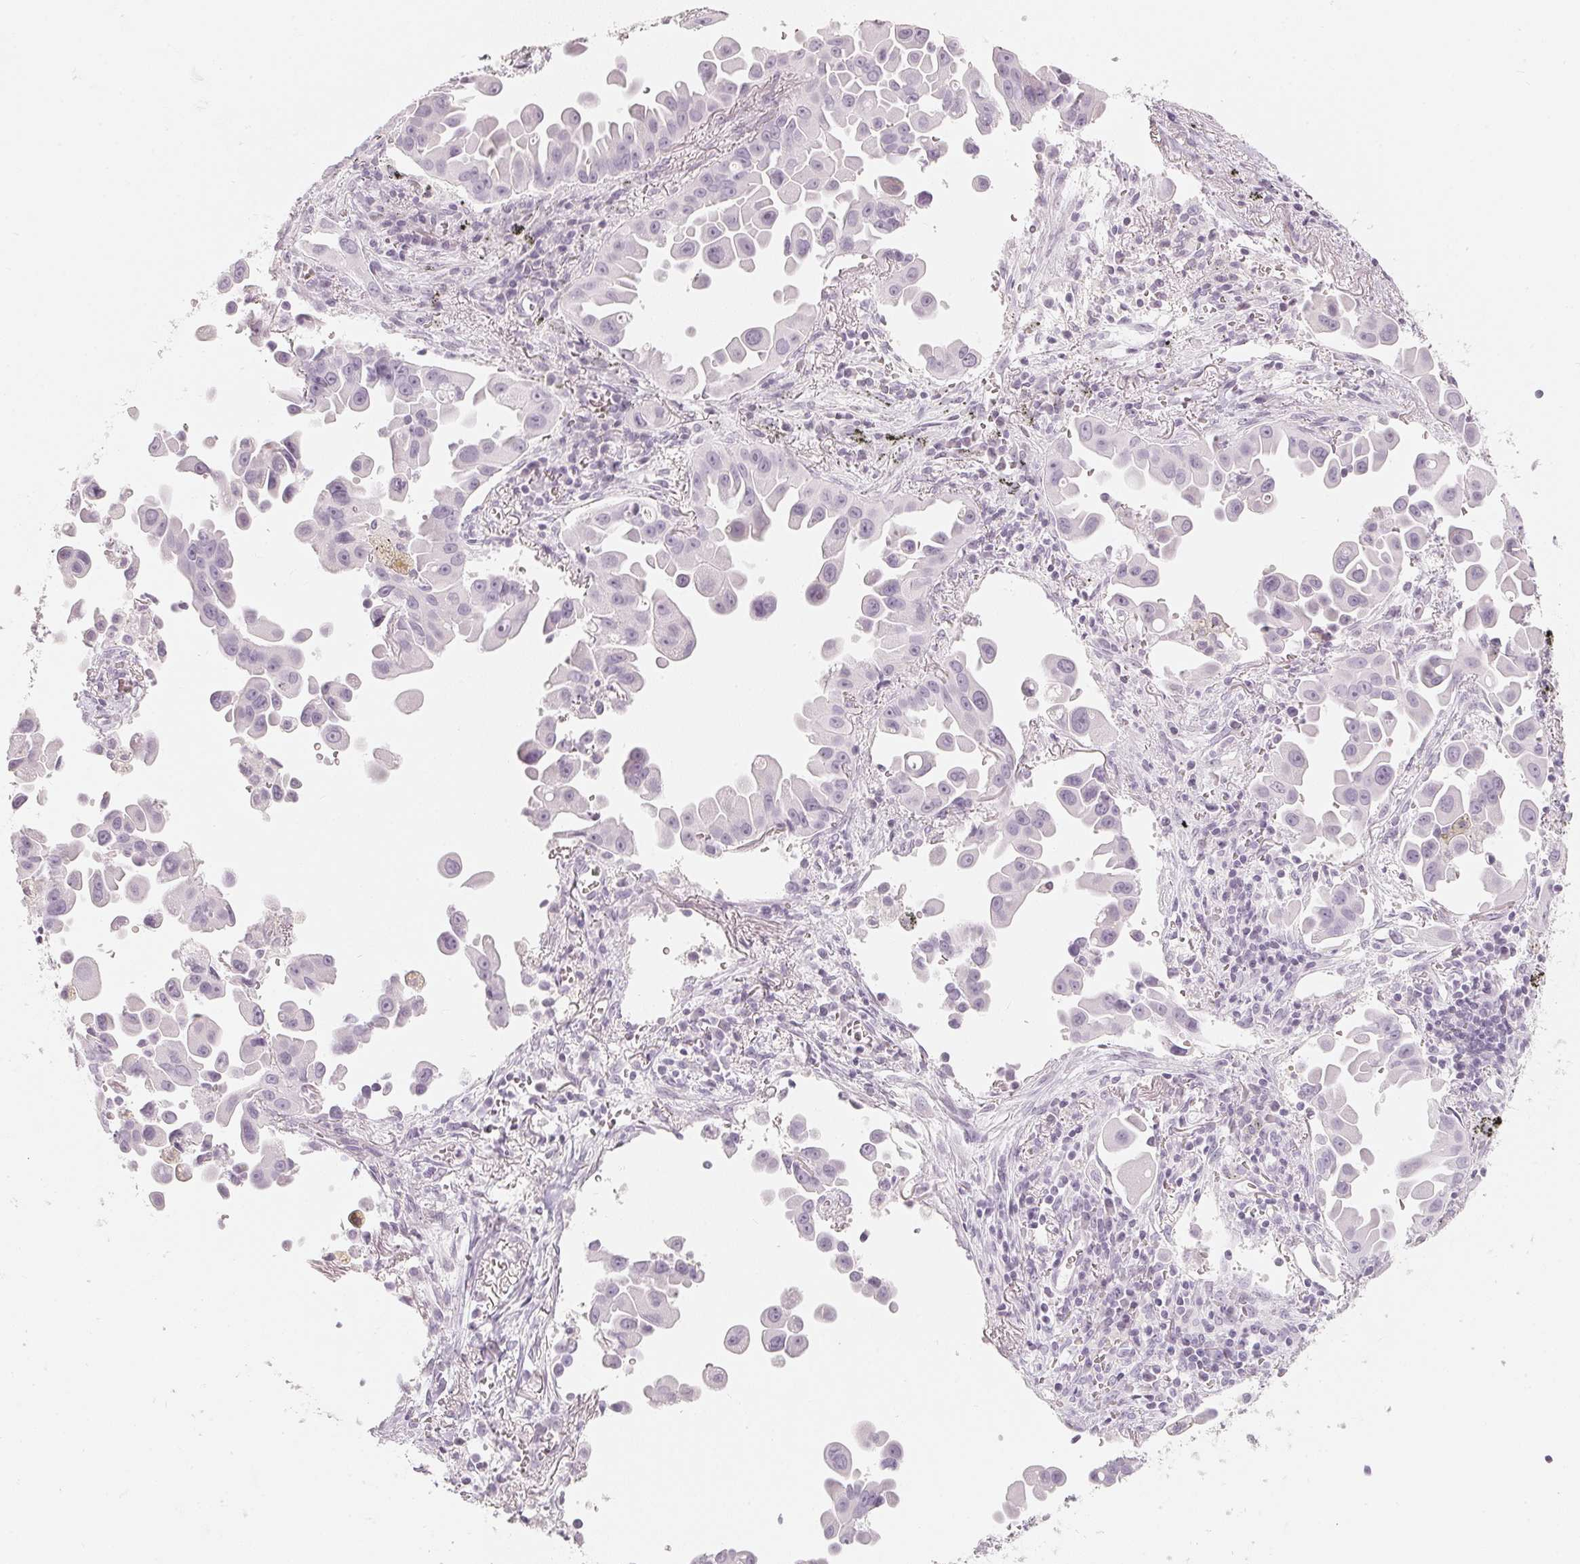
{"staining": {"intensity": "negative", "quantity": "none", "location": "none"}, "tissue": "lung cancer", "cell_type": "Tumor cells", "image_type": "cancer", "snomed": [{"axis": "morphology", "description": "Adenocarcinoma, NOS"}, {"axis": "topography", "description": "Lung"}], "caption": "This is an immunohistochemistry histopathology image of lung cancer (adenocarcinoma). There is no staining in tumor cells.", "gene": "SLC22A8", "patient": {"sex": "male", "age": 68}}